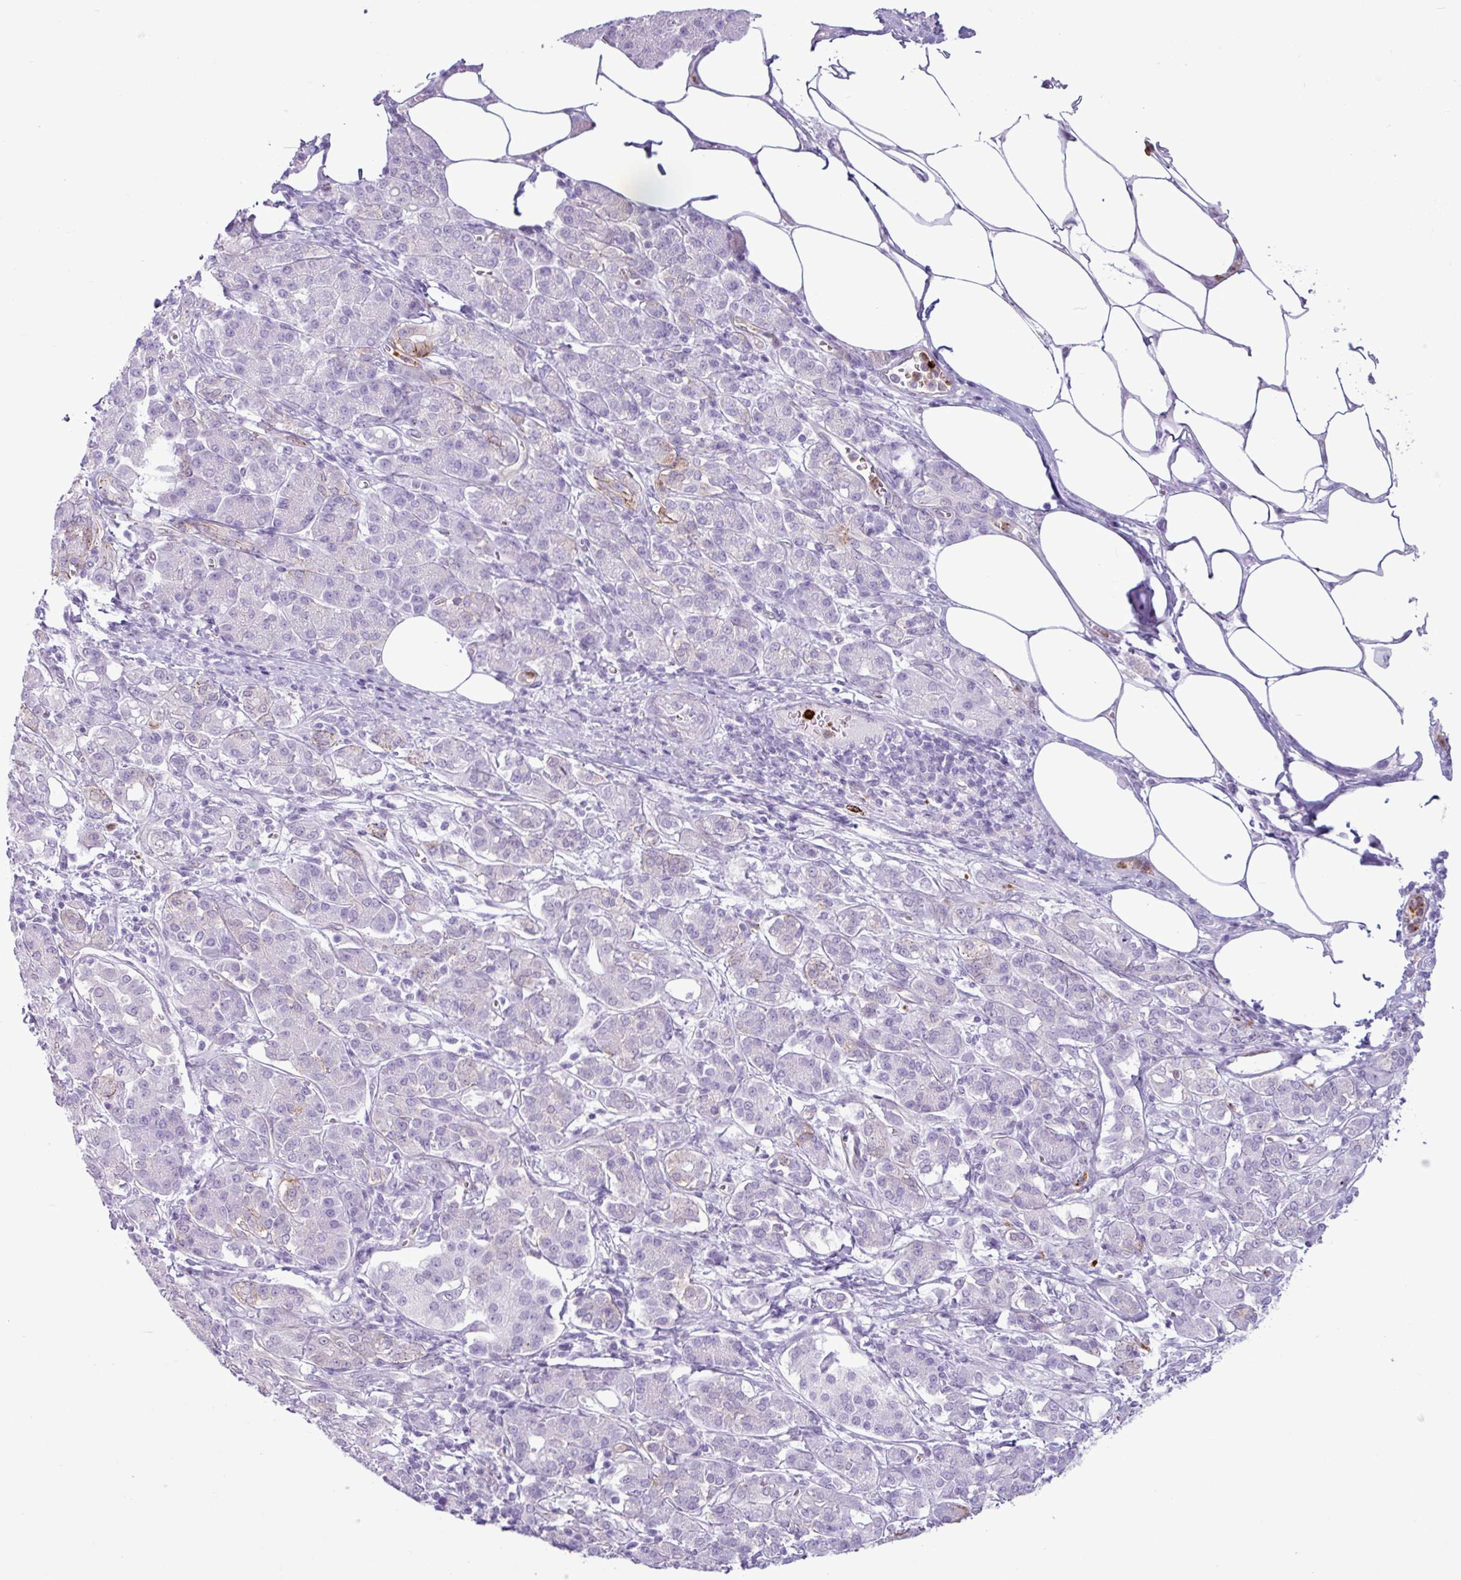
{"staining": {"intensity": "negative", "quantity": "none", "location": "none"}, "tissue": "pancreatic cancer", "cell_type": "Tumor cells", "image_type": "cancer", "snomed": [{"axis": "morphology", "description": "Adenocarcinoma, NOS"}, {"axis": "topography", "description": "Pancreas"}], "caption": "DAB immunohistochemical staining of adenocarcinoma (pancreatic) reveals no significant positivity in tumor cells.", "gene": "TMEM178A", "patient": {"sex": "male", "age": 63}}